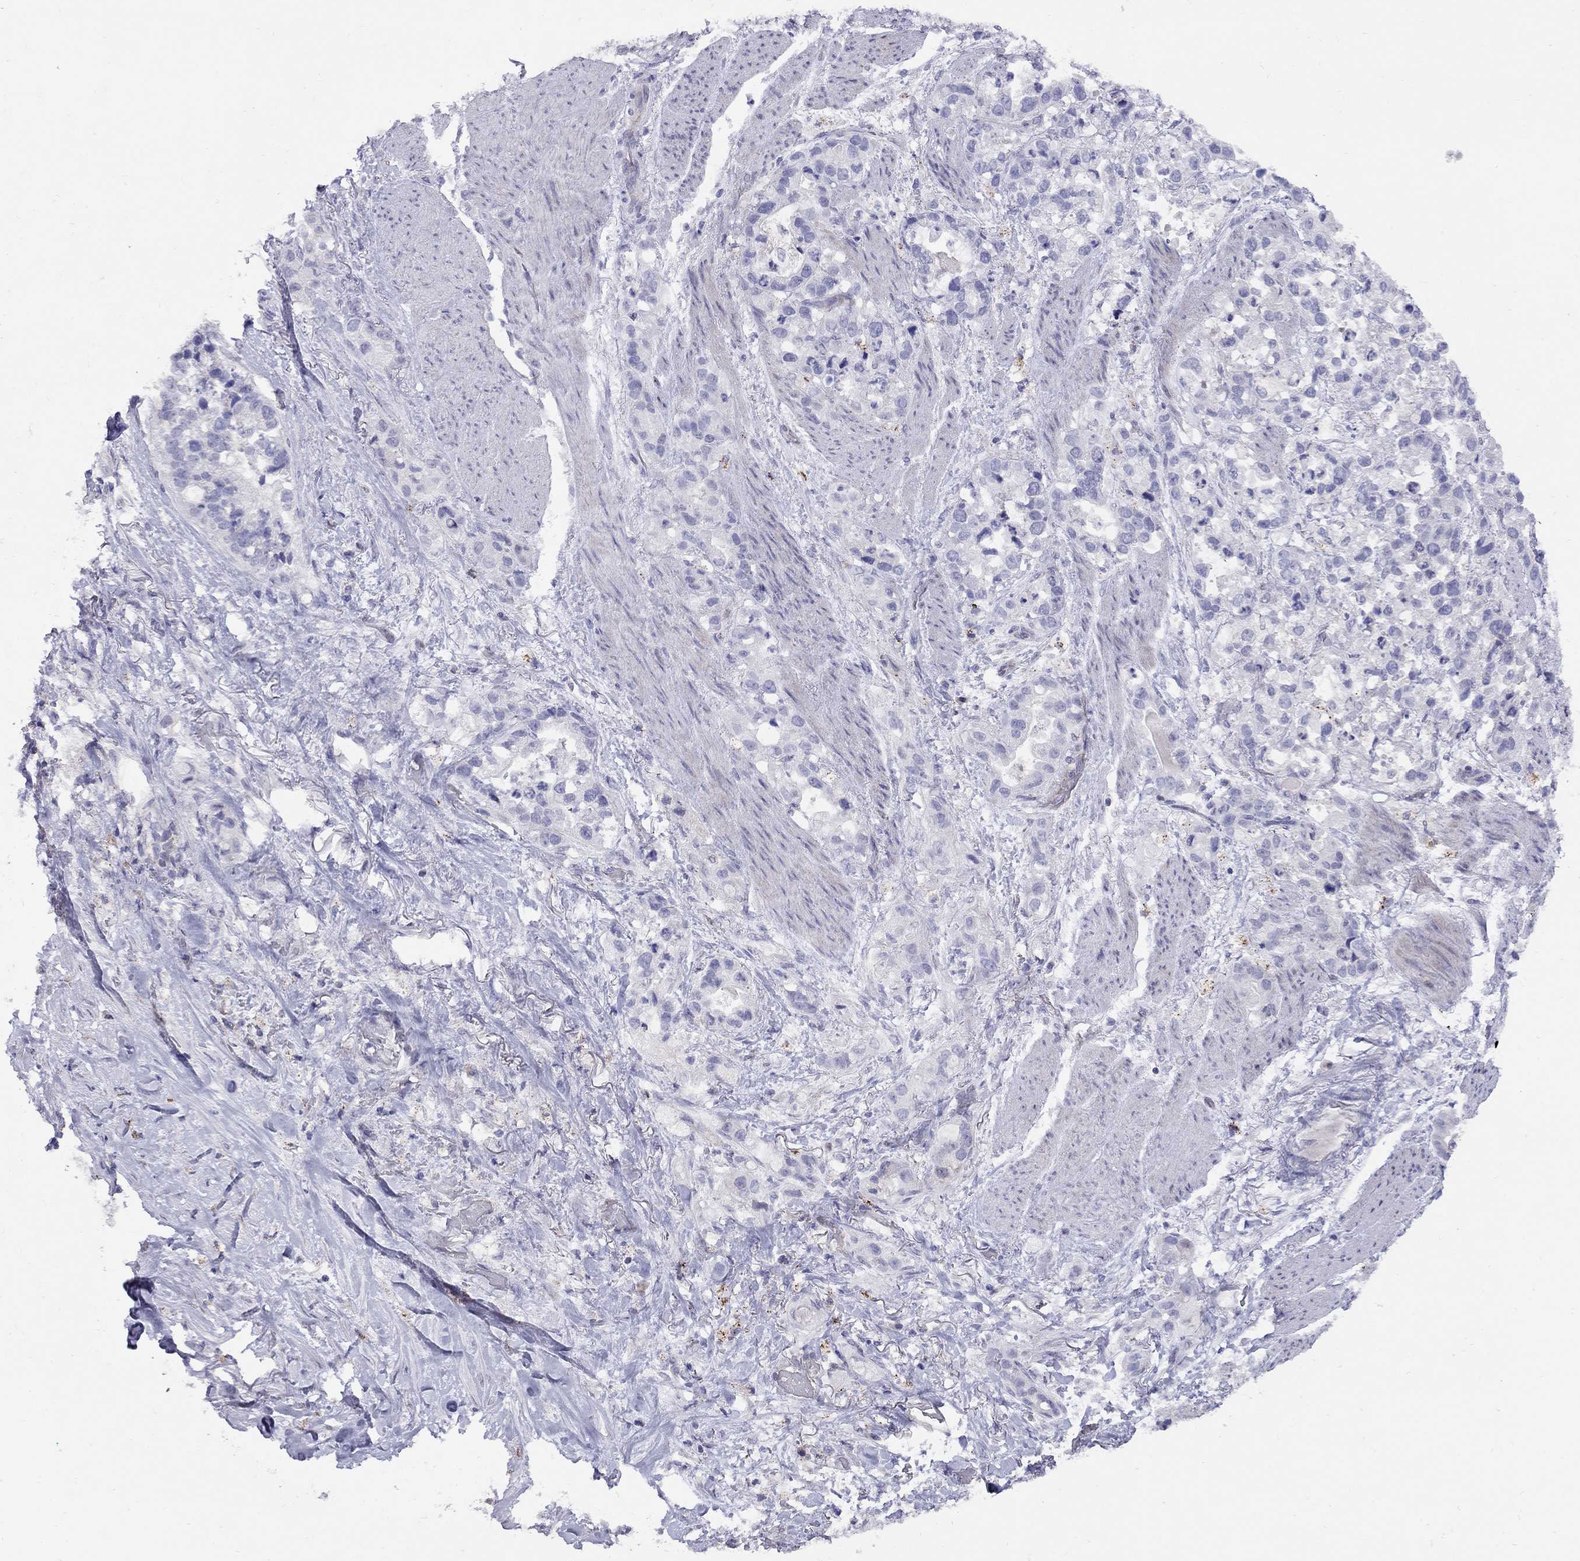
{"staining": {"intensity": "negative", "quantity": "none", "location": "none"}, "tissue": "stomach cancer", "cell_type": "Tumor cells", "image_type": "cancer", "snomed": [{"axis": "morphology", "description": "Adenocarcinoma, NOS"}, {"axis": "topography", "description": "Stomach"}], "caption": "Tumor cells show no significant staining in stomach adenocarcinoma.", "gene": "MAGEB4", "patient": {"sex": "male", "age": 59}}